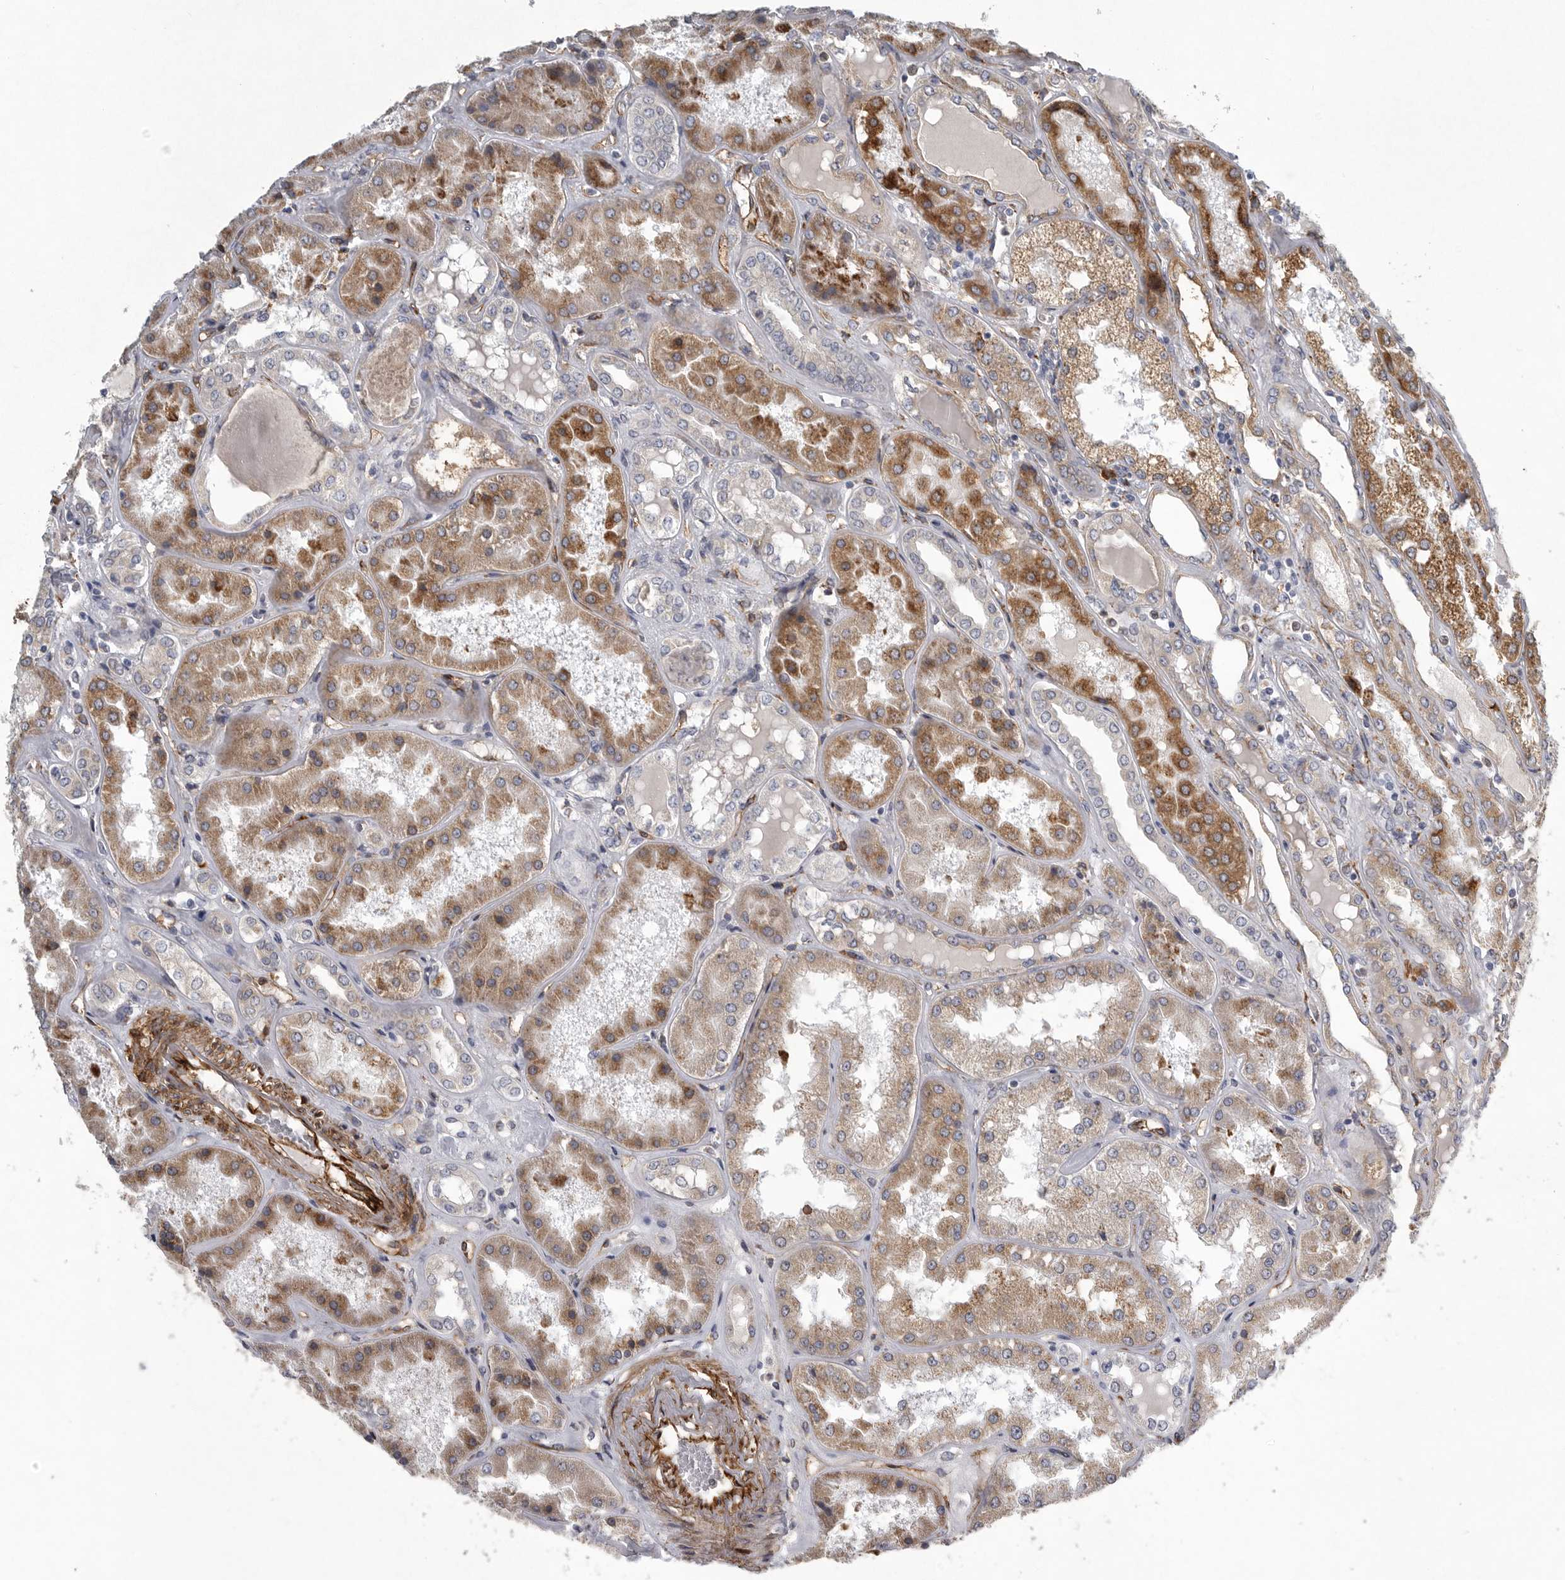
{"staining": {"intensity": "moderate", "quantity": ">75%", "location": "cytoplasmic/membranous"}, "tissue": "kidney", "cell_type": "Cells in glomeruli", "image_type": "normal", "snomed": [{"axis": "morphology", "description": "Normal tissue, NOS"}, {"axis": "topography", "description": "Kidney"}], "caption": "Immunohistochemical staining of benign human kidney shows >75% levels of moderate cytoplasmic/membranous protein expression in about >75% of cells in glomeruli.", "gene": "MINPP1", "patient": {"sex": "female", "age": 56}}